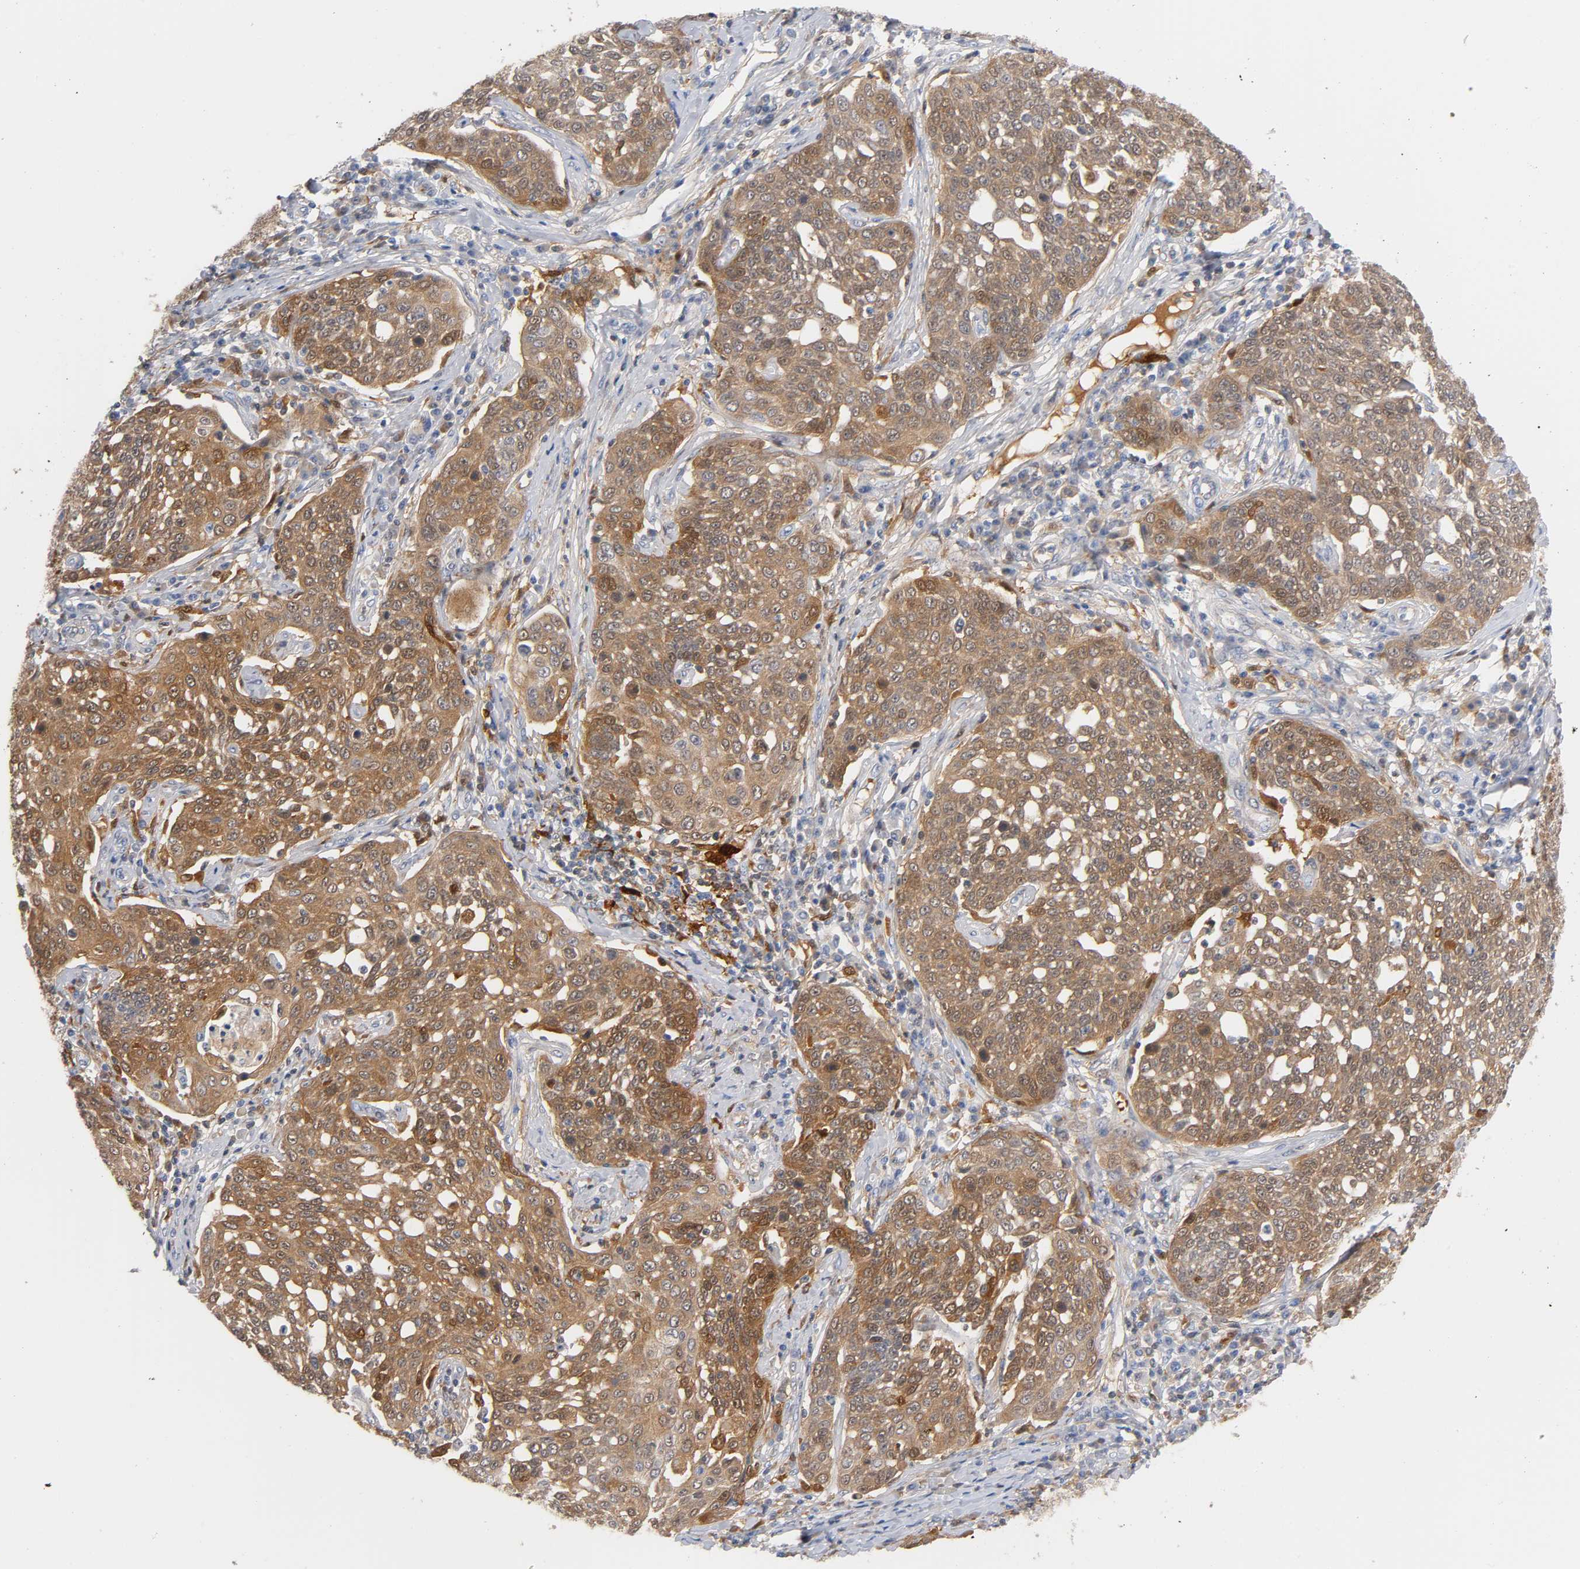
{"staining": {"intensity": "moderate", "quantity": ">75%", "location": "cytoplasmic/membranous,nuclear"}, "tissue": "cervical cancer", "cell_type": "Tumor cells", "image_type": "cancer", "snomed": [{"axis": "morphology", "description": "Squamous cell carcinoma, NOS"}, {"axis": "topography", "description": "Cervix"}], "caption": "Immunohistochemical staining of cervical squamous cell carcinoma exhibits medium levels of moderate cytoplasmic/membranous and nuclear staining in about >75% of tumor cells. (Brightfield microscopy of DAB IHC at high magnification).", "gene": "IL18", "patient": {"sex": "female", "age": 34}}